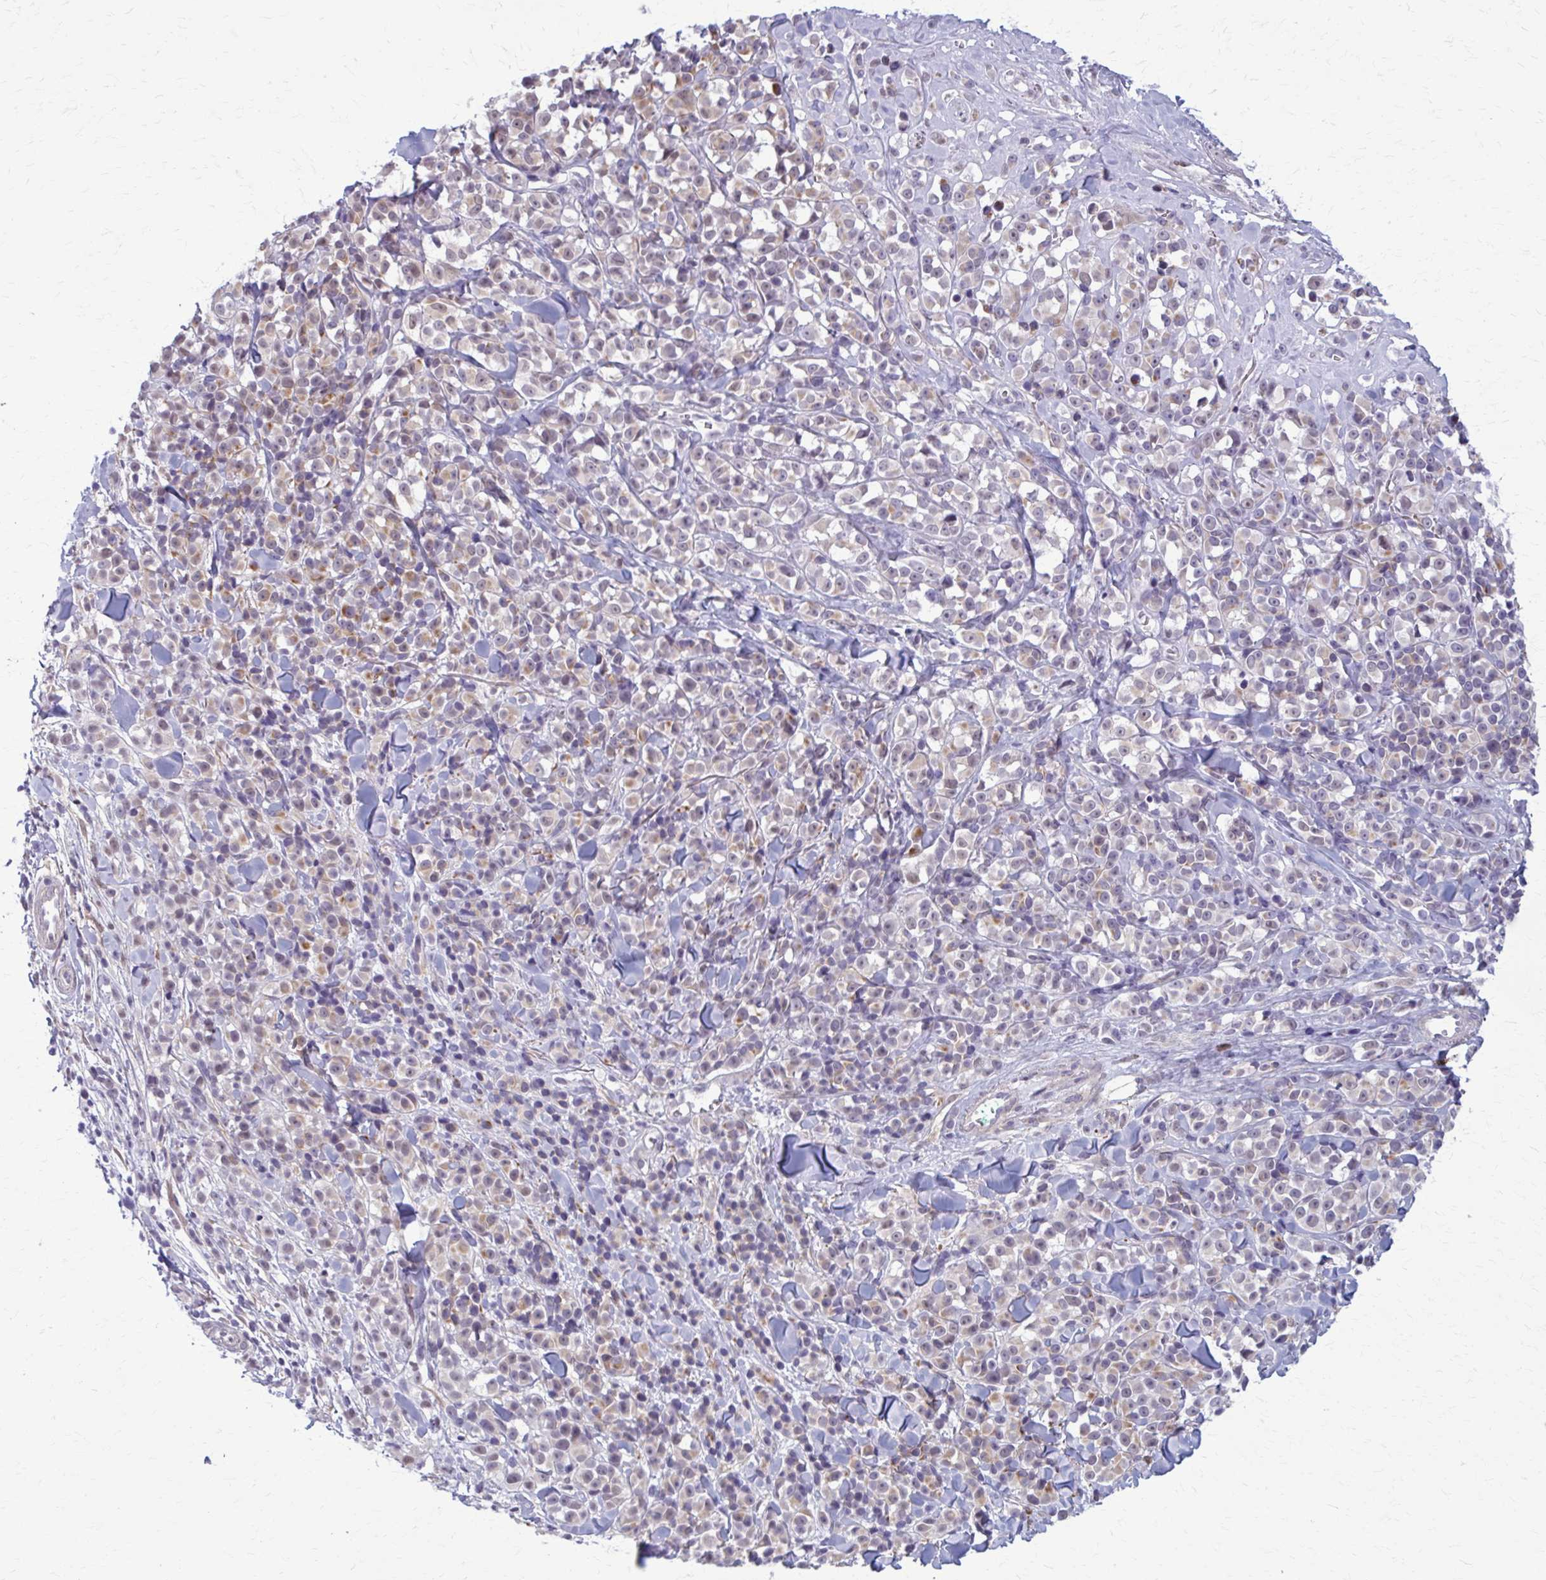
{"staining": {"intensity": "moderate", "quantity": "<25%", "location": "cytoplasmic/membranous"}, "tissue": "melanoma", "cell_type": "Tumor cells", "image_type": "cancer", "snomed": [{"axis": "morphology", "description": "Malignant melanoma, NOS"}, {"axis": "topography", "description": "Skin"}], "caption": "IHC staining of malignant melanoma, which reveals low levels of moderate cytoplasmic/membranous expression in approximately <25% of tumor cells indicating moderate cytoplasmic/membranous protein positivity. The staining was performed using DAB (3,3'-diaminobenzidine) (brown) for protein detection and nuclei were counterstained in hematoxylin (blue).", "gene": "NUMBL", "patient": {"sex": "male", "age": 85}}